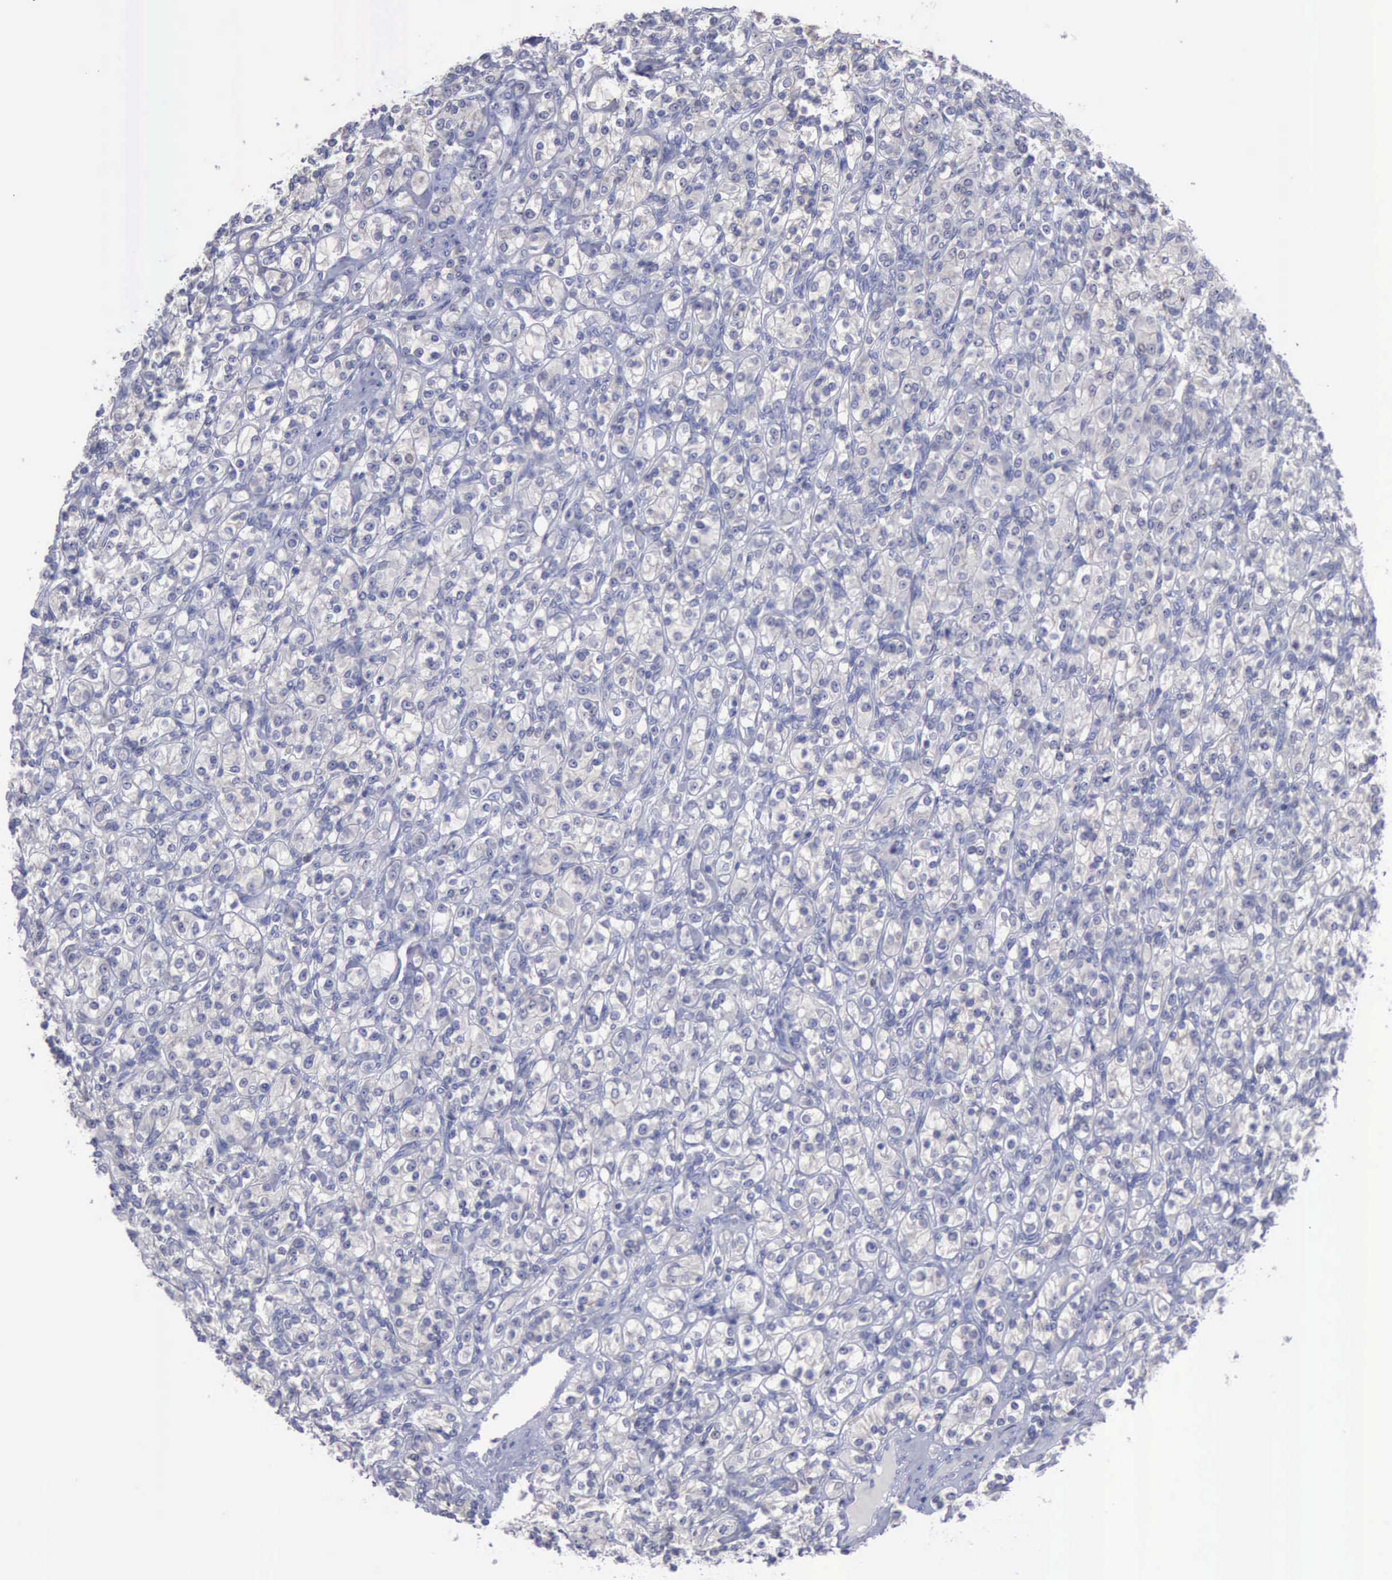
{"staining": {"intensity": "negative", "quantity": "none", "location": "none"}, "tissue": "renal cancer", "cell_type": "Tumor cells", "image_type": "cancer", "snomed": [{"axis": "morphology", "description": "Adenocarcinoma, NOS"}, {"axis": "topography", "description": "Kidney"}], "caption": "Immunohistochemistry (IHC) of renal cancer (adenocarcinoma) demonstrates no expression in tumor cells. (Immunohistochemistry, brightfield microscopy, high magnification).", "gene": "SATB2", "patient": {"sex": "male", "age": 77}}